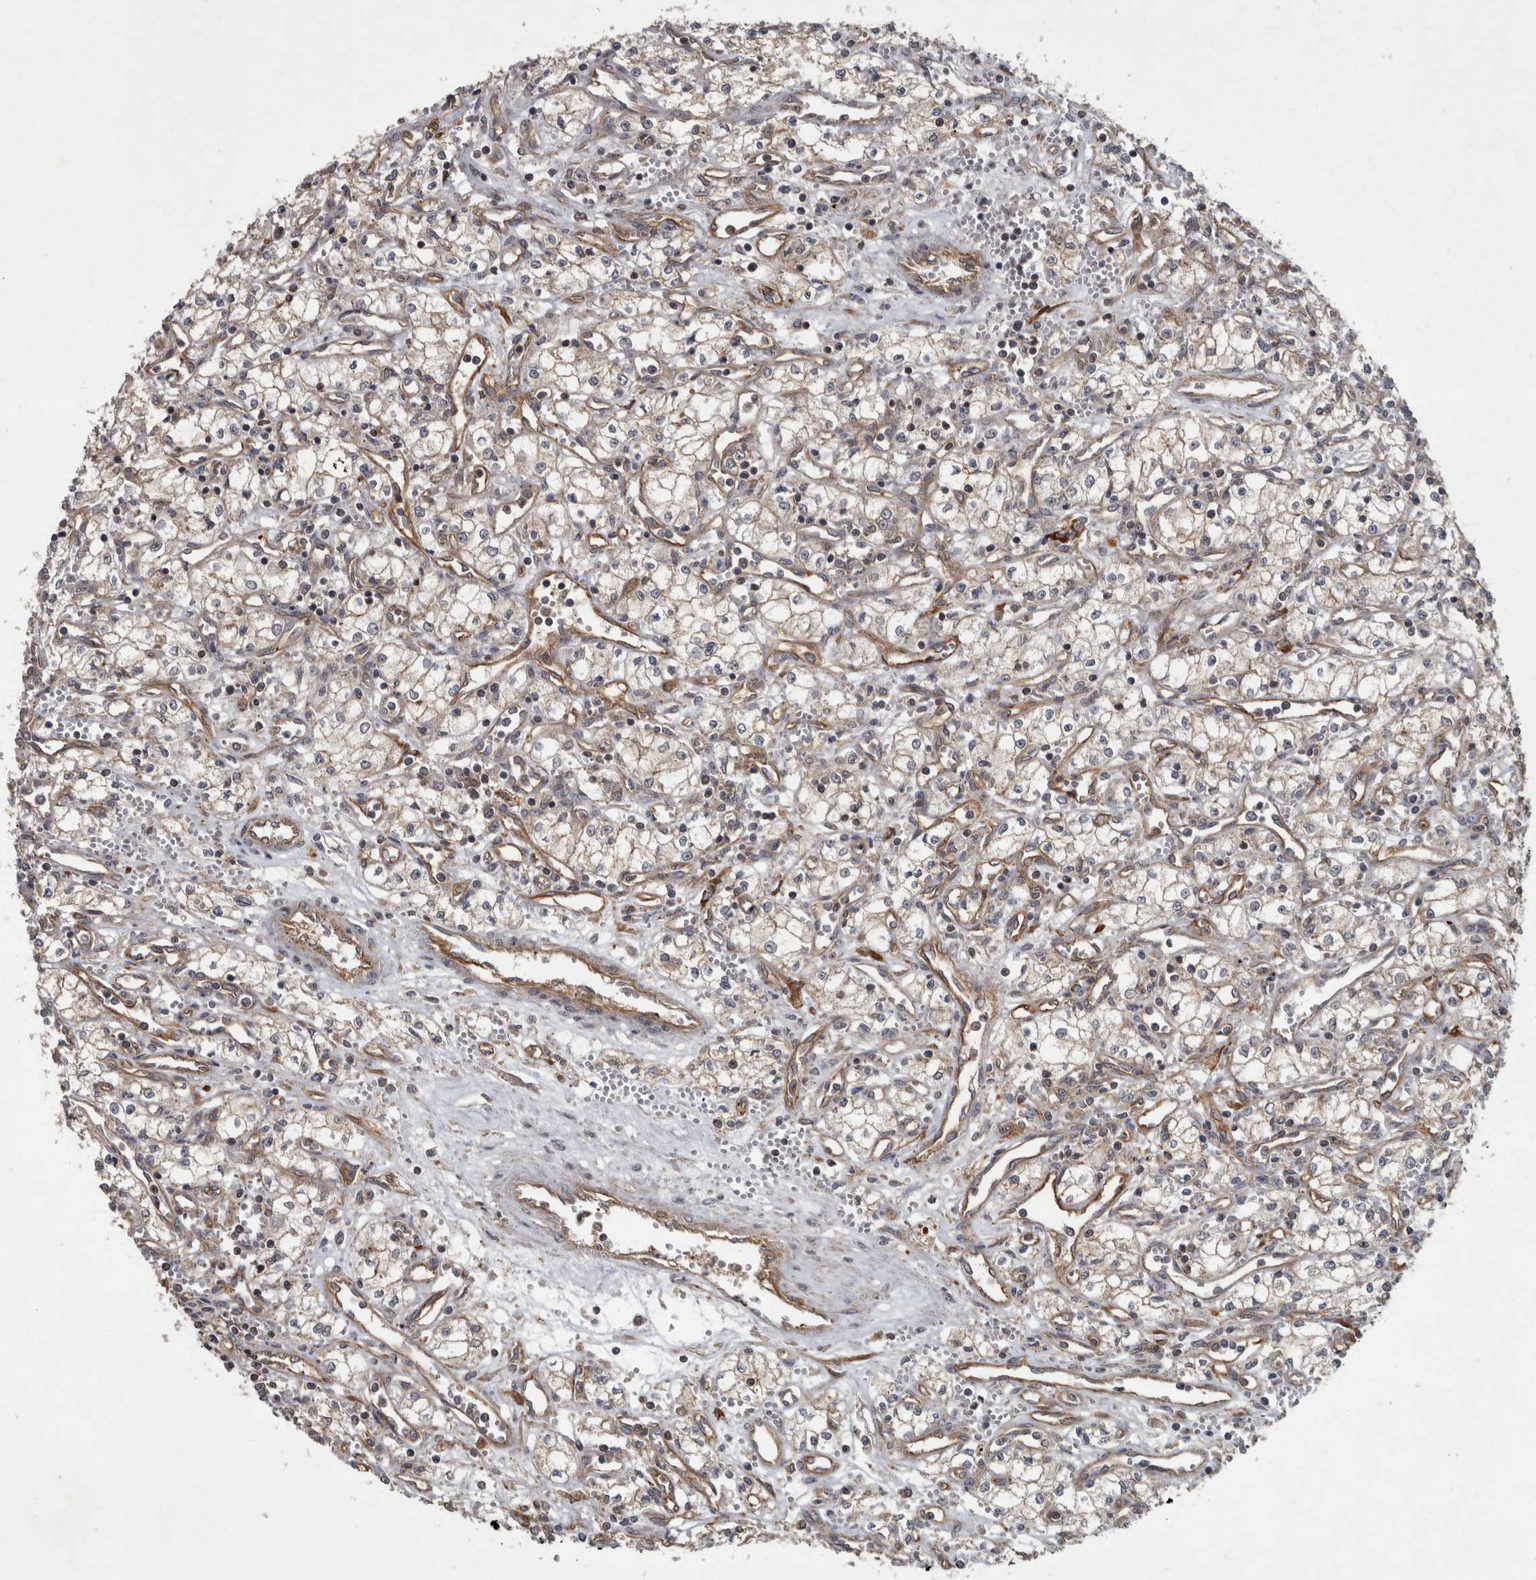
{"staining": {"intensity": "weak", "quantity": "<25%", "location": "cytoplasmic/membranous"}, "tissue": "renal cancer", "cell_type": "Tumor cells", "image_type": "cancer", "snomed": [{"axis": "morphology", "description": "Adenocarcinoma, NOS"}, {"axis": "topography", "description": "Kidney"}], "caption": "This is a micrograph of IHC staining of renal adenocarcinoma, which shows no staining in tumor cells. (Immunohistochemistry, brightfield microscopy, high magnification).", "gene": "VEGFD", "patient": {"sex": "male", "age": 59}}